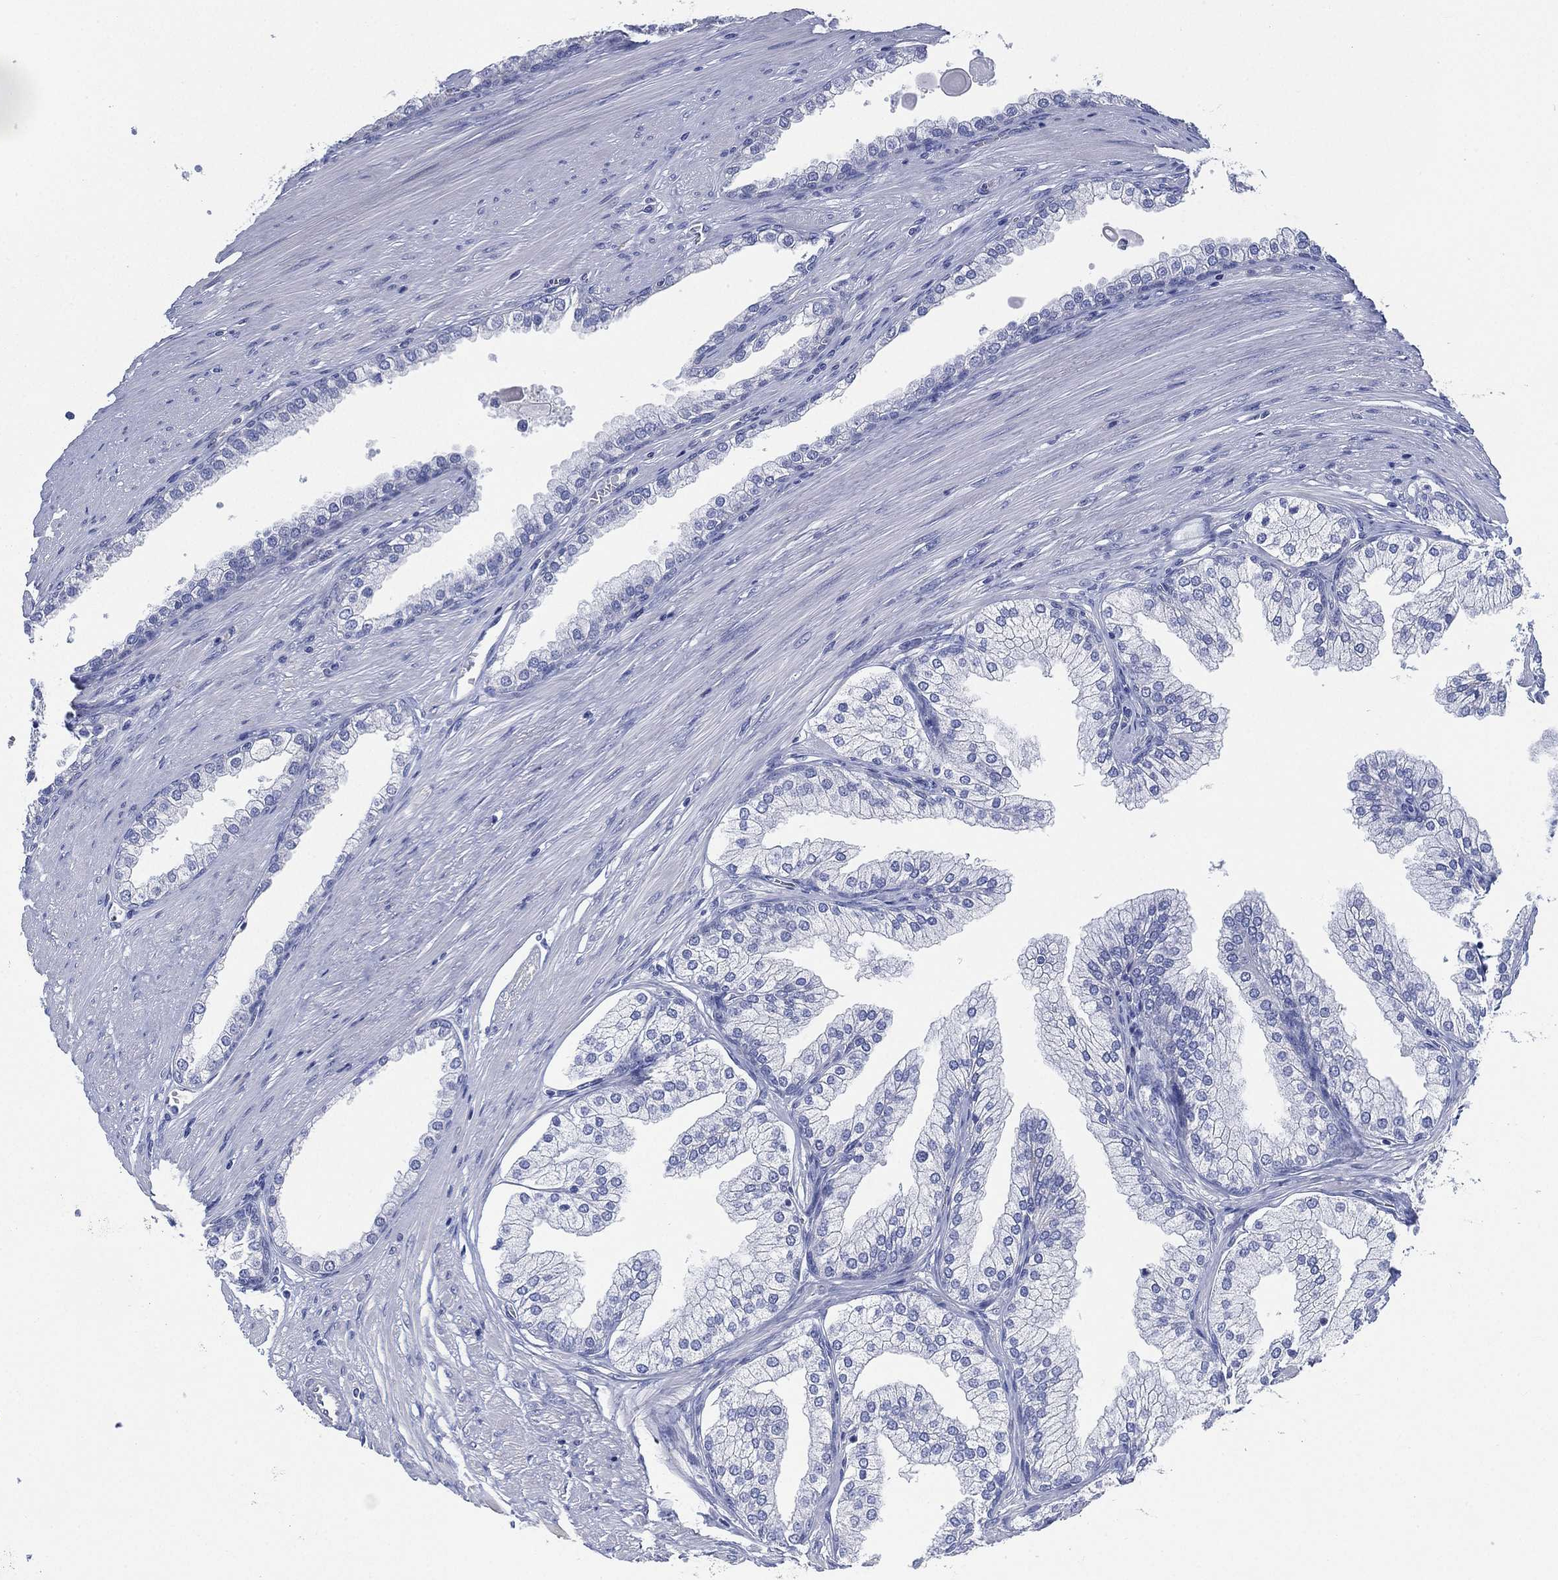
{"staining": {"intensity": "negative", "quantity": "none", "location": "none"}, "tissue": "prostate cancer", "cell_type": "Tumor cells", "image_type": "cancer", "snomed": [{"axis": "morphology", "description": "Adenocarcinoma, NOS"}, {"axis": "topography", "description": "Prostate"}], "caption": "There is no significant staining in tumor cells of prostate adenocarcinoma.", "gene": "CCDC70", "patient": {"sex": "male", "age": 67}}